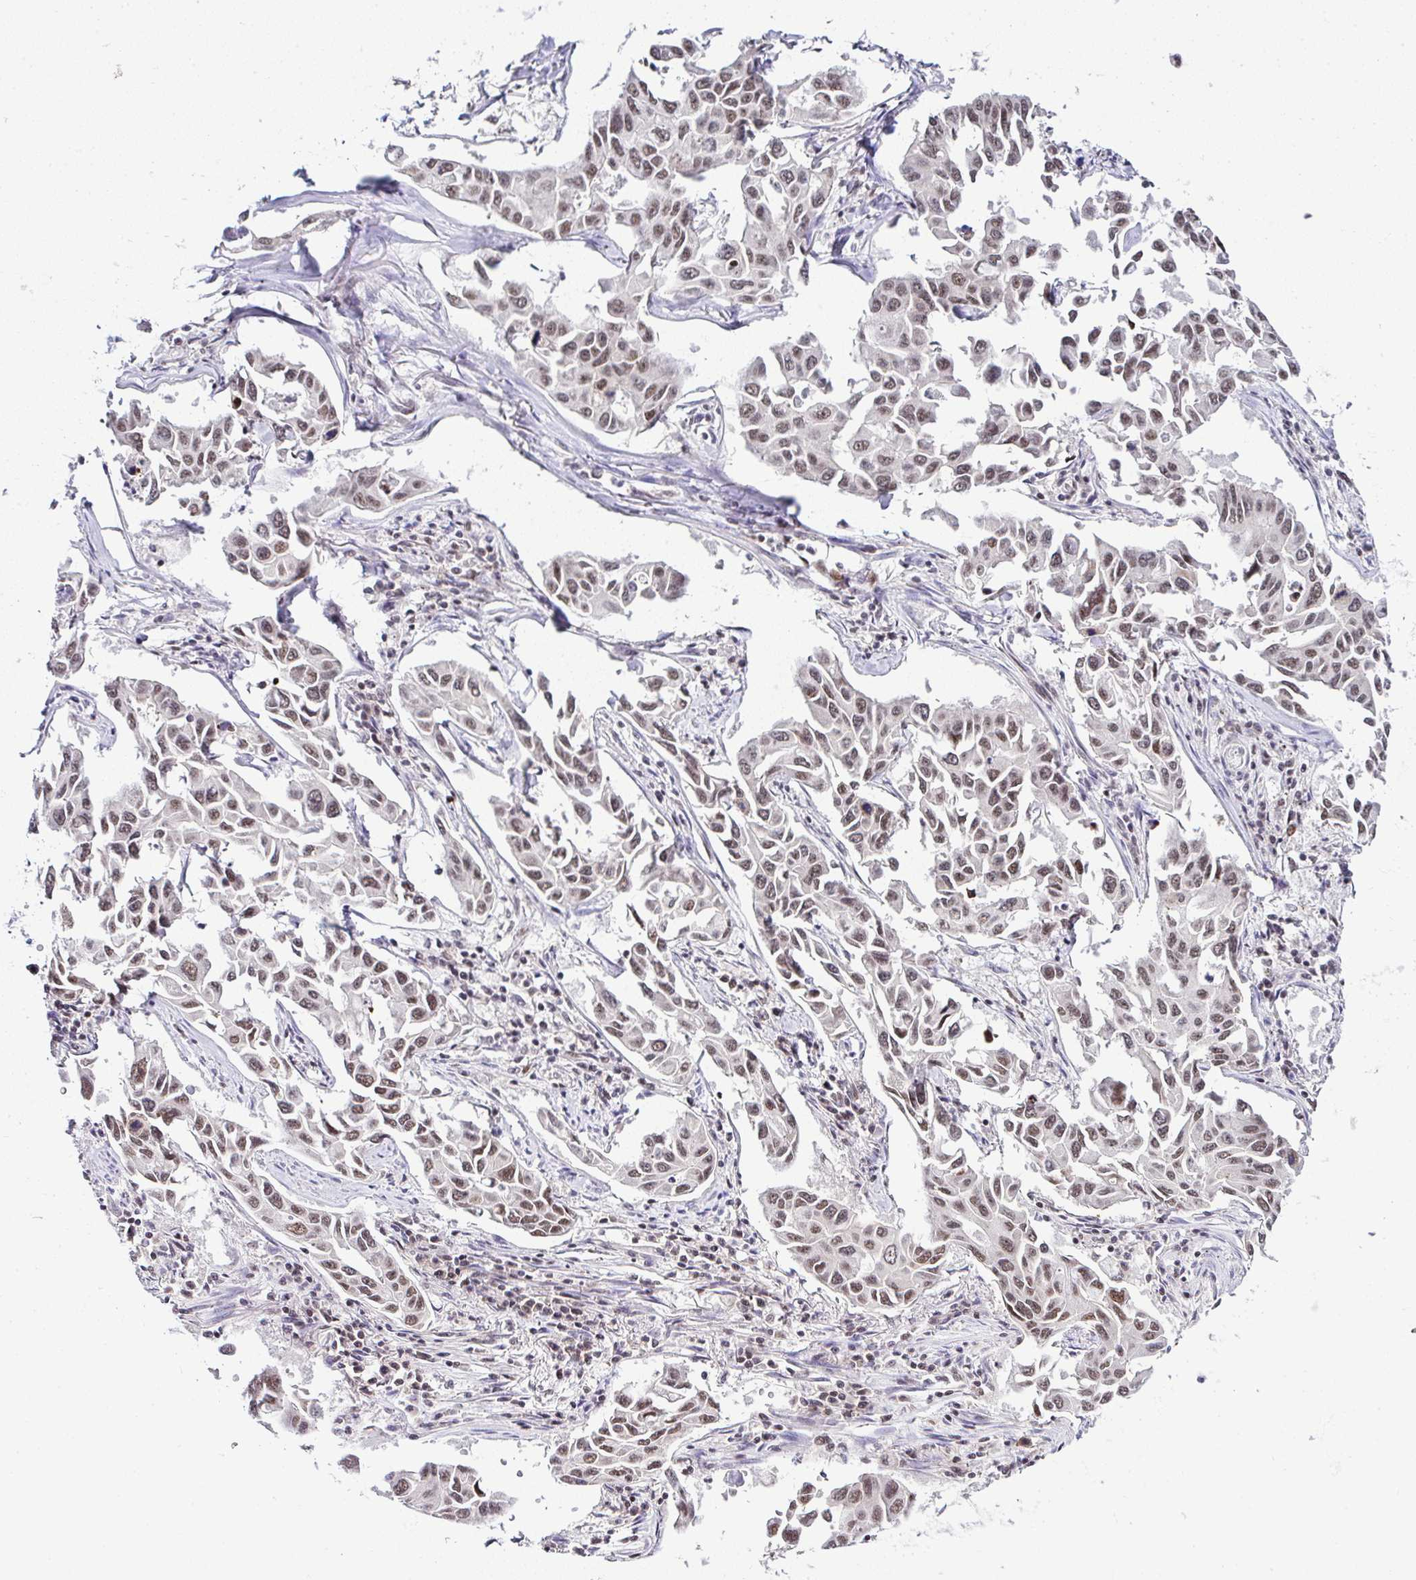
{"staining": {"intensity": "moderate", "quantity": ">75%", "location": "nuclear"}, "tissue": "lung cancer", "cell_type": "Tumor cells", "image_type": "cancer", "snomed": [{"axis": "morphology", "description": "Adenocarcinoma, NOS"}, {"axis": "topography", "description": "Lung"}], "caption": "Human lung adenocarcinoma stained with a brown dye exhibits moderate nuclear positive staining in about >75% of tumor cells.", "gene": "PTPN2", "patient": {"sex": "male", "age": 64}}